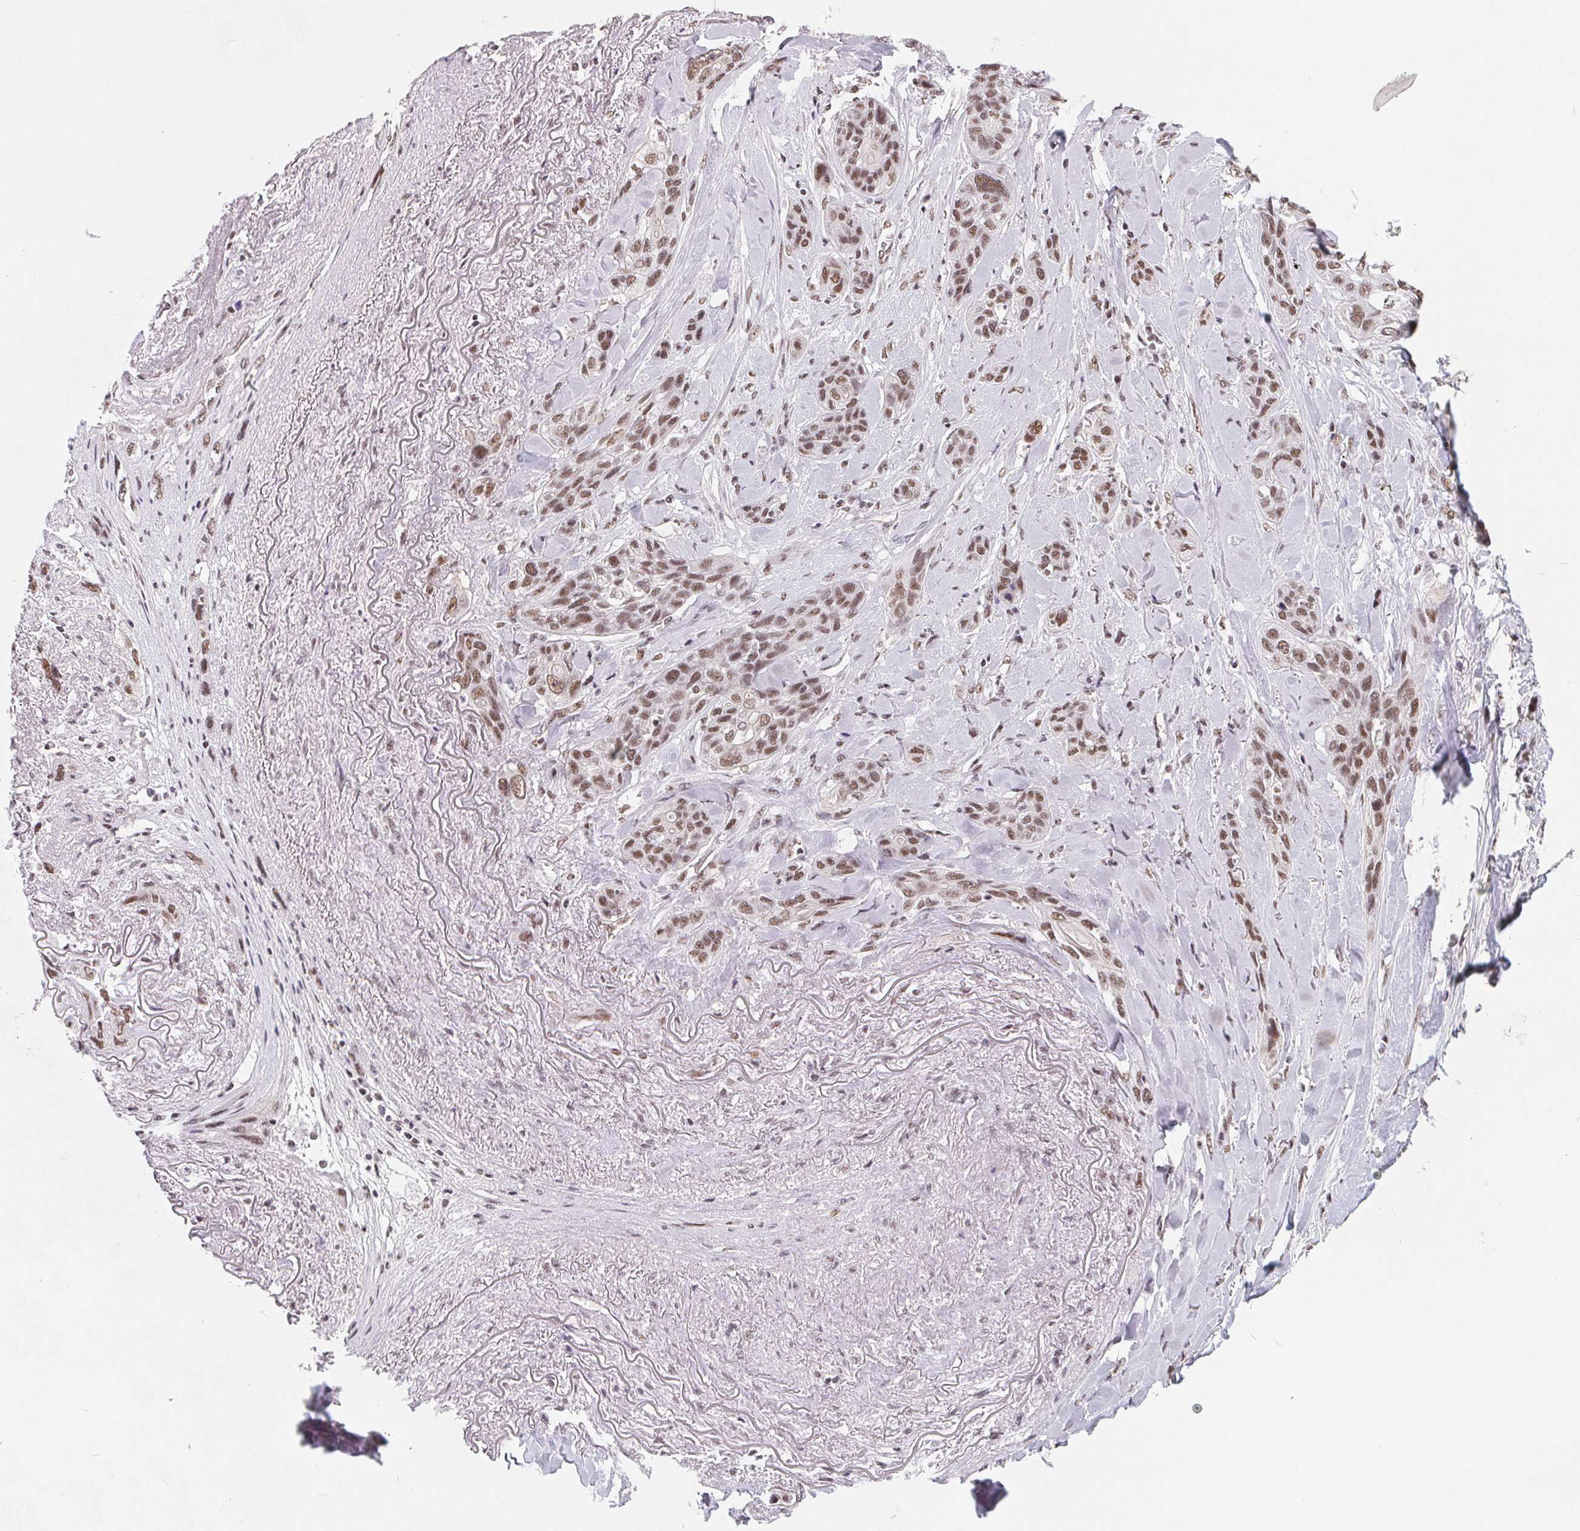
{"staining": {"intensity": "moderate", "quantity": ">75%", "location": "nuclear"}, "tissue": "lung cancer", "cell_type": "Tumor cells", "image_type": "cancer", "snomed": [{"axis": "morphology", "description": "Squamous cell carcinoma, NOS"}, {"axis": "topography", "description": "Lung"}], "caption": "Human lung cancer (squamous cell carcinoma) stained with a brown dye demonstrates moderate nuclear positive expression in approximately >75% of tumor cells.", "gene": "TCERG1", "patient": {"sex": "female", "age": 70}}